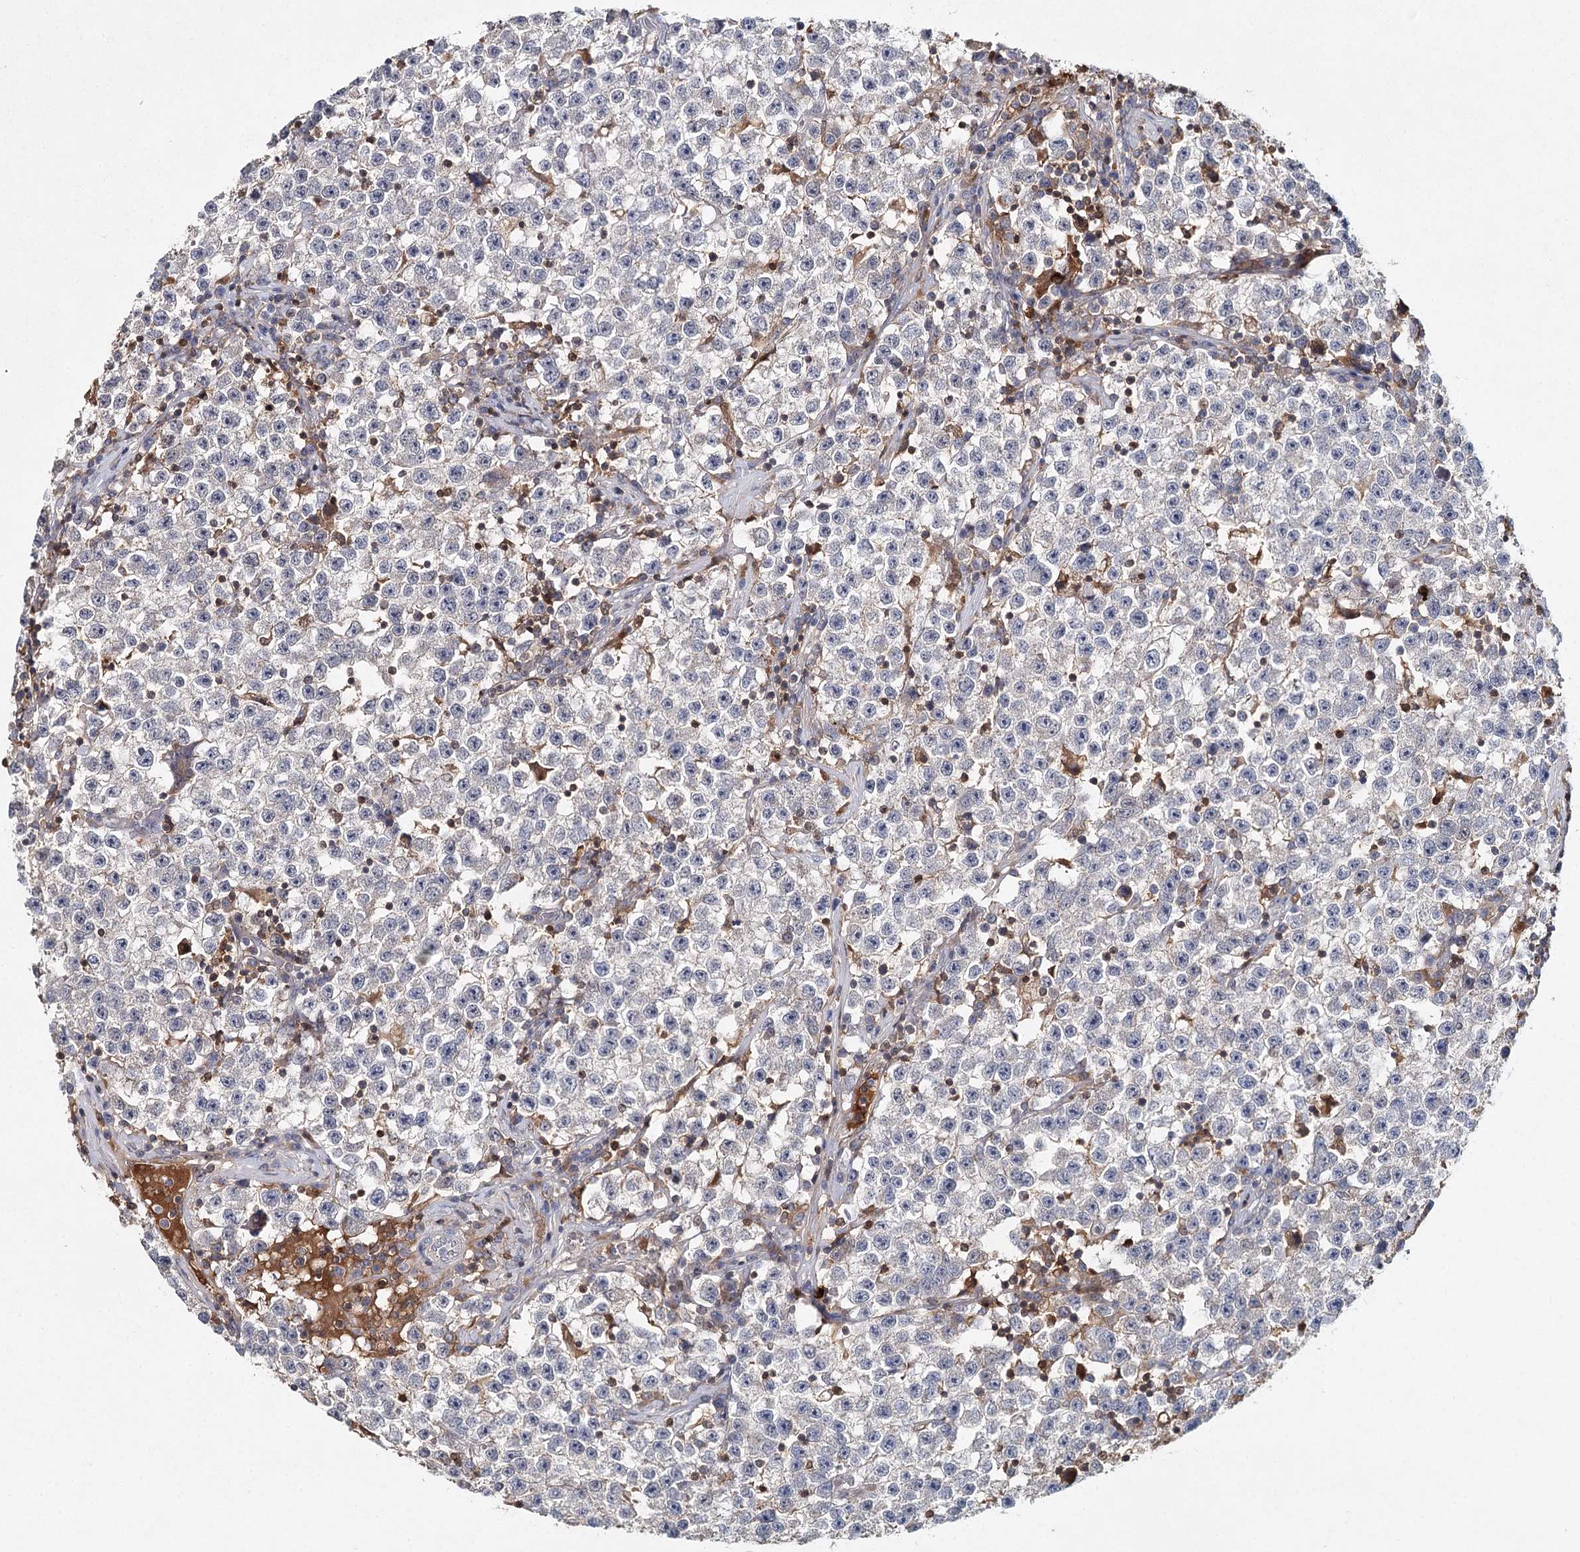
{"staining": {"intensity": "negative", "quantity": "none", "location": "none"}, "tissue": "testis cancer", "cell_type": "Tumor cells", "image_type": "cancer", "snomed": [{"axis": "morphology", "description": "Seminoma, NOS"}, {"axis": "topography", "description": "Testis"}], "caption": "Tumor cells are negative for protein expression in human seminoma (testis).", "gene": "SLC41A2", "patient": {"sex": "male", "age": 22}}